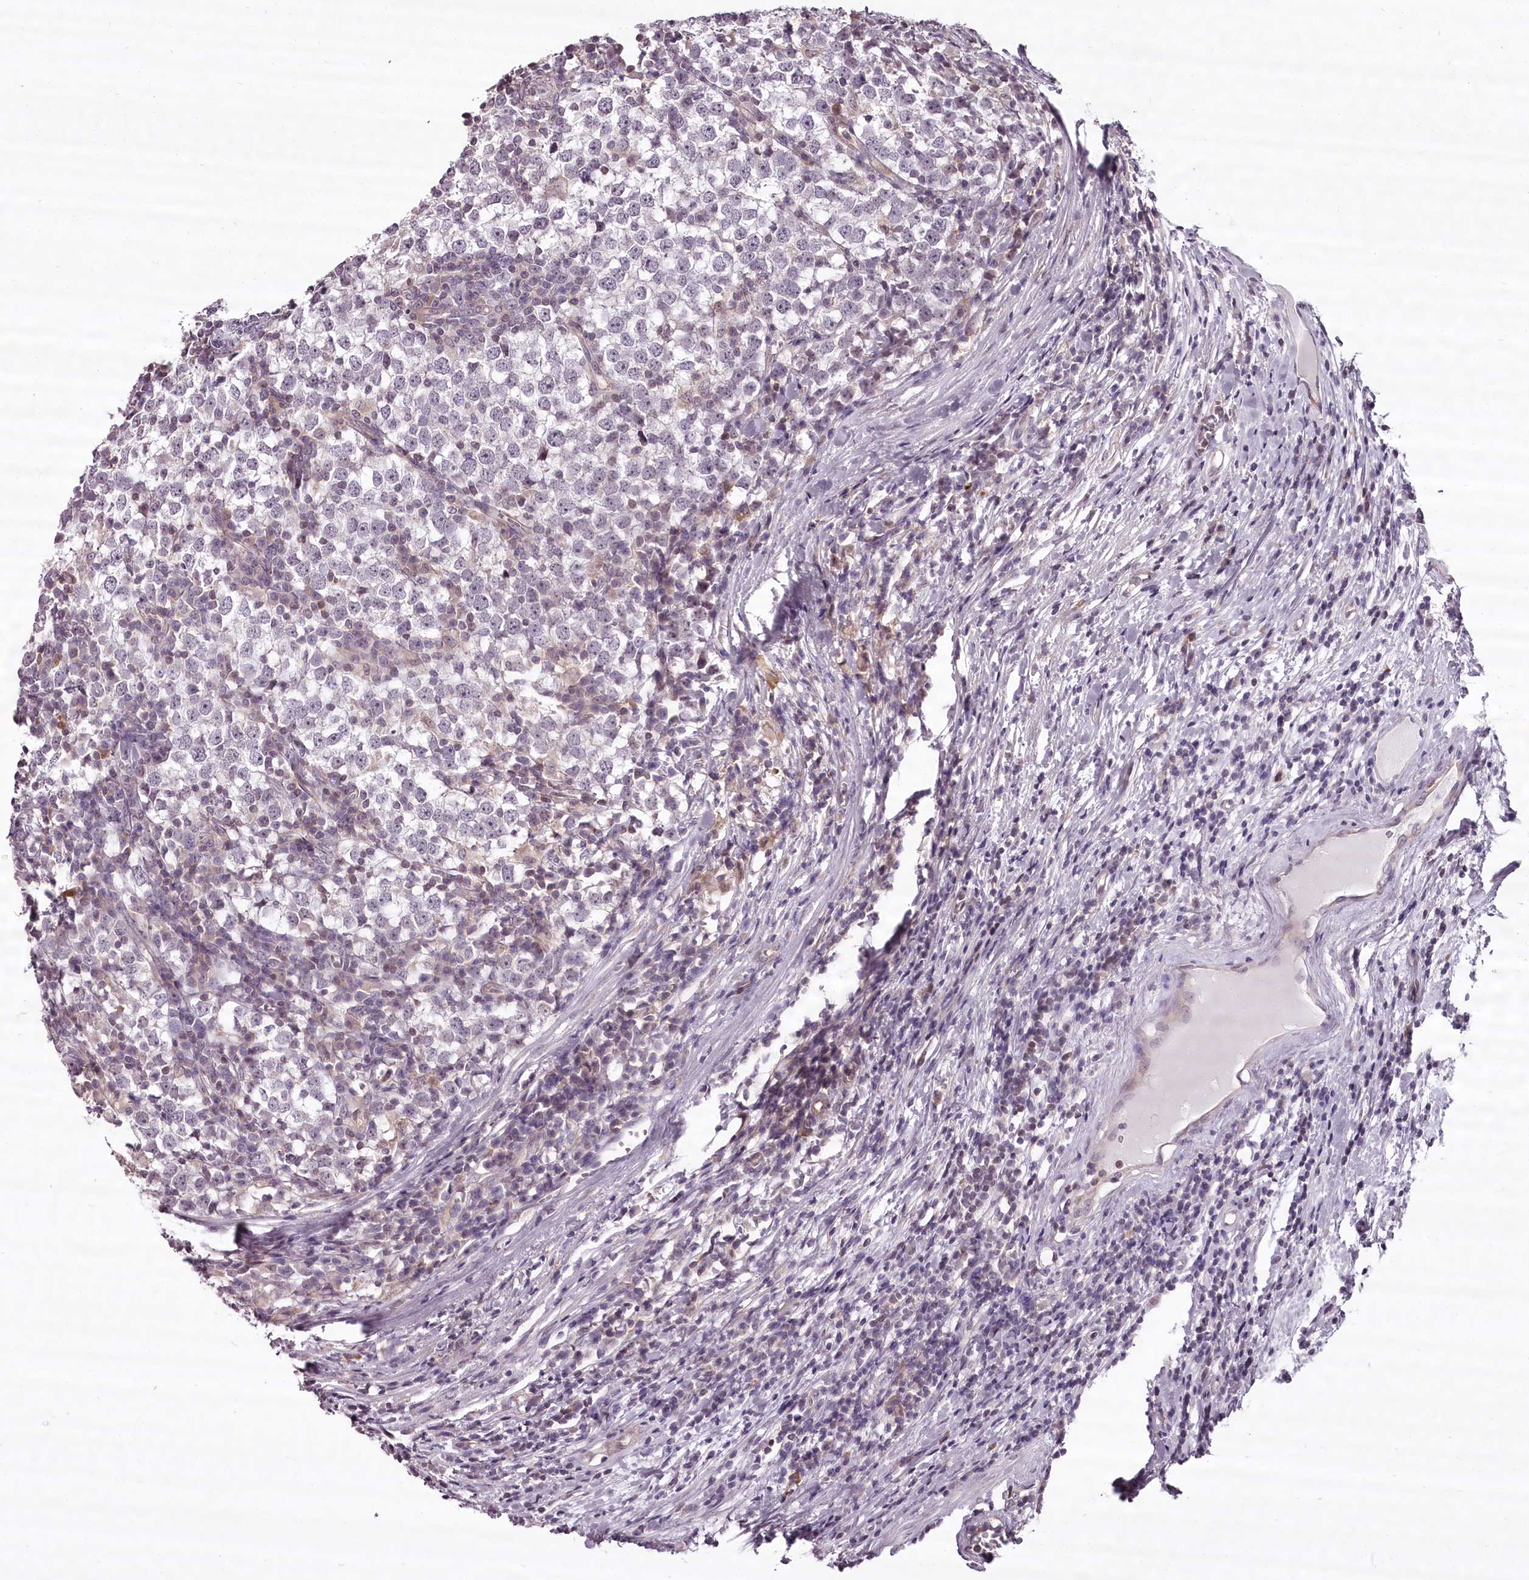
{"staining": {"intensity": "negative", "quantity": "none", "location": "none"}, "tissue": "testis cancer", "cell_type": "Tumor cells", "image_type": "cancer", "snomed": [{"axis": "morphology", "description": "Seminoma, NOS"}, {"axis": "topography", "description": "Testis"}], "caption": "An IHC image of testis seminoma is shown. There is no staining in tumor cells of testis seminoma.", "gene": "CCDC92", "patient": {"sex": "male", "age": 65}}